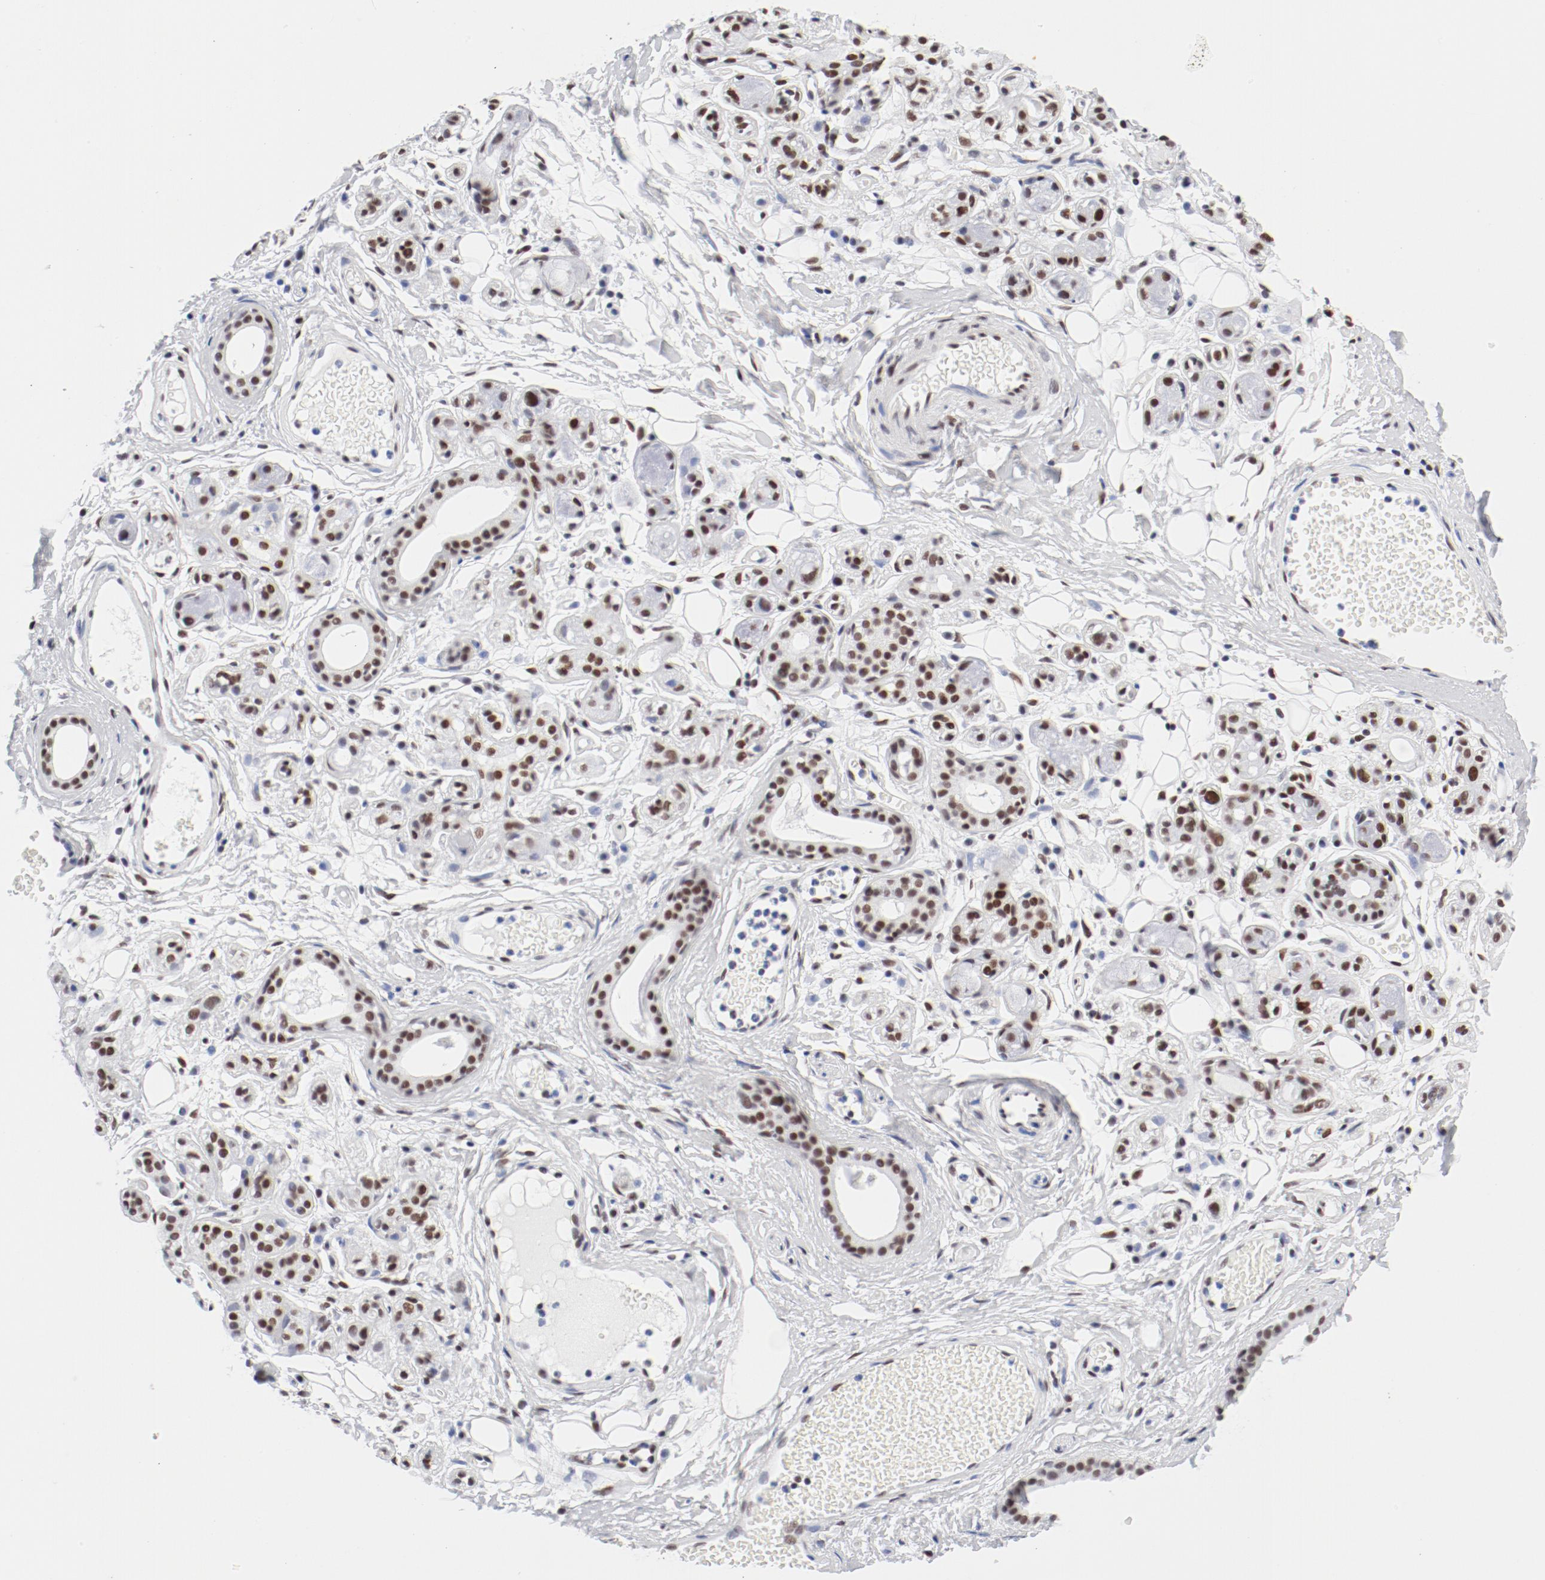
{"staining": {"intensity": "strong", "quantity": ">75%", "location": "nuclear"}, "tissue": "salivary gland", "cell_type": "Glandular cells", "image_type": "normal", "snomed": [{"axis": "morphology", "description": "Normal tissue, NOS"}, {"axis": "topography", "description": "Salivary gland"}], "caption": "Normal salivary gland demonstrates strong nuclear positivity in about >75% of glandular cells, visualized by immunohistochemistry. (IHC, brightfield microscopy, high magnification).", "gene": "ATF2", "patient": {"sex": "male", "age": 54}}